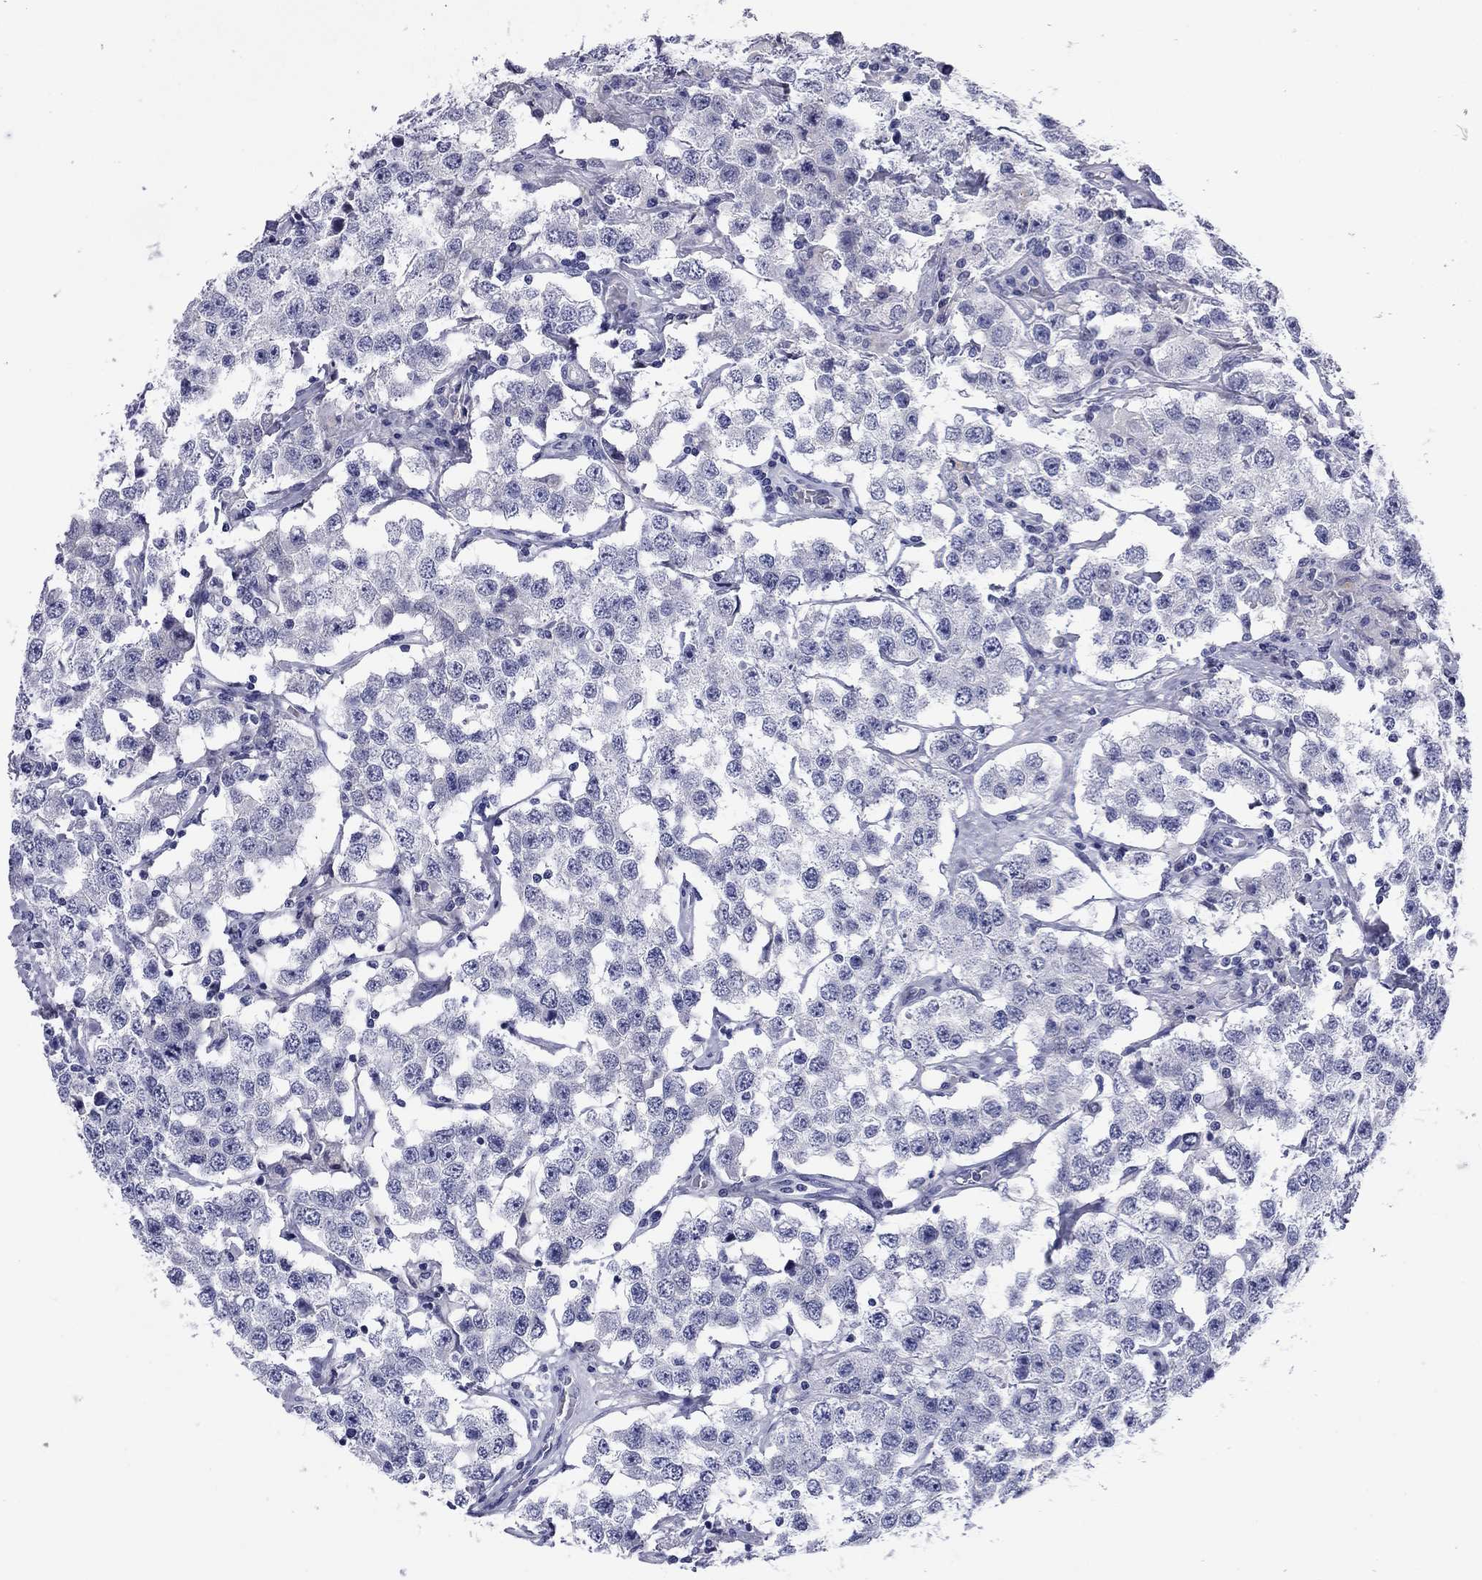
{"staining": {"intensity": "negative", "quantity": "none", "location": "none"}, "tissue": "testis cancer", "cell_type": "Tumor cells", "image_type": "cancer", "snomed": [{"axis": "morphology", "description": "Seminoma, NOS"}, {"axis": "topography", "description": "Testis"}], "caption": "Tumor cells show no significant protein expression in testis seminoma.", "gene": "ABCC2", "patient": {"sex": "male", "age": 52}}